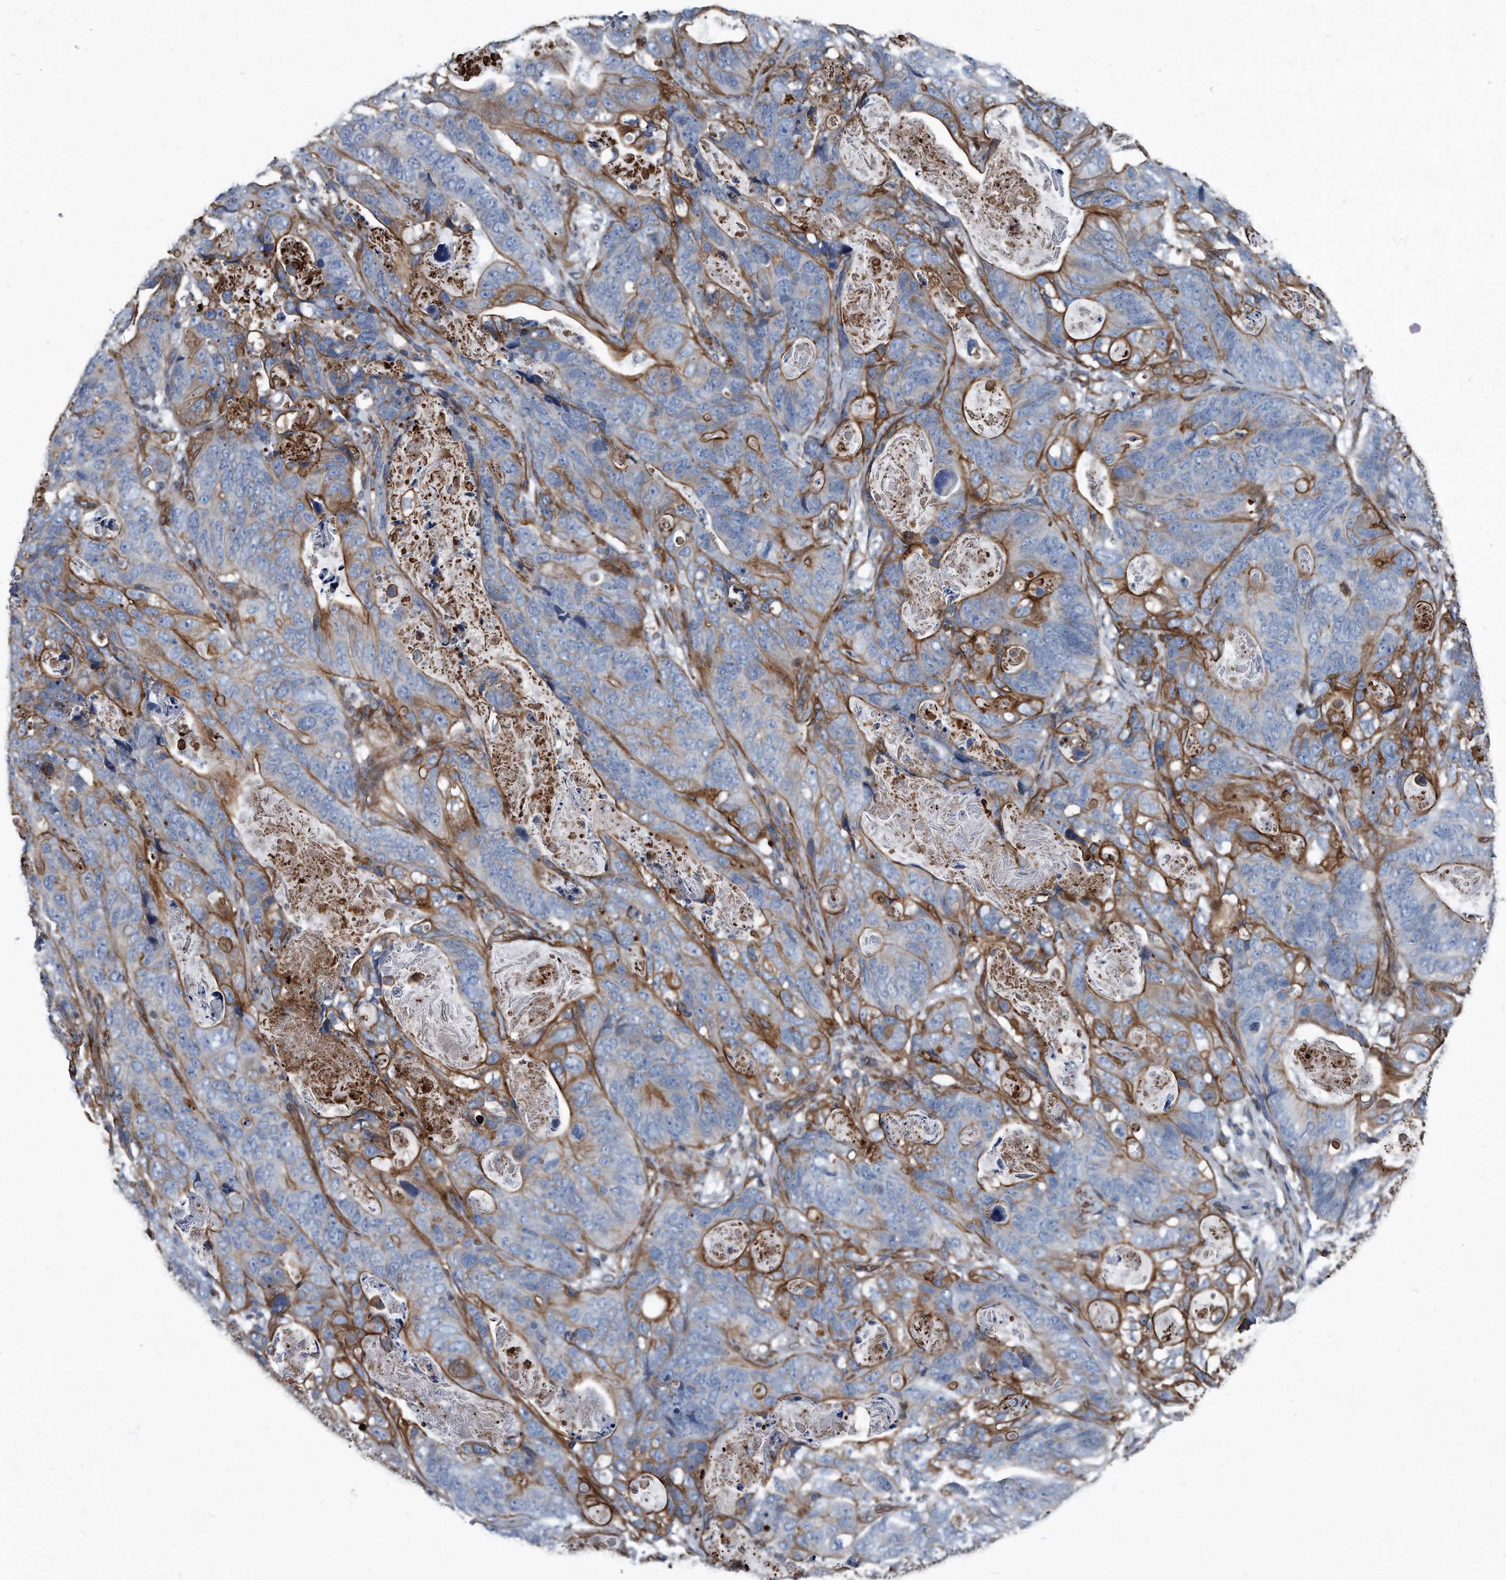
{"staining": {"intensity": "moderate", "quantity": "25%-75%", "location": "cytoplasmic/membranous"}, "tissue": "stomach cancer", "cell_type": "Tumor cells", "image_type": "cancer", "snomed": [{"axis": "morphology", "description": "Normal tissue, NOS"}, {"axis": "morphology", "description": "Adenocarcinoma, NOS"}, {"axis": "topography", "description": "Stomach"}], "caption": "Stomach adenocarcinoma stained with DAB IHC demonstrates medium levels of moderate cytoplasmic/membranous positivity in approximately 25%-75% of tumor cells. The staining is performed using DAB brown chromogen to label protein expression. The nuclei are counter-stained blue using hematoxylin.", "gene": "PLEC", "patient": {"sex": "female", "age": 89}}